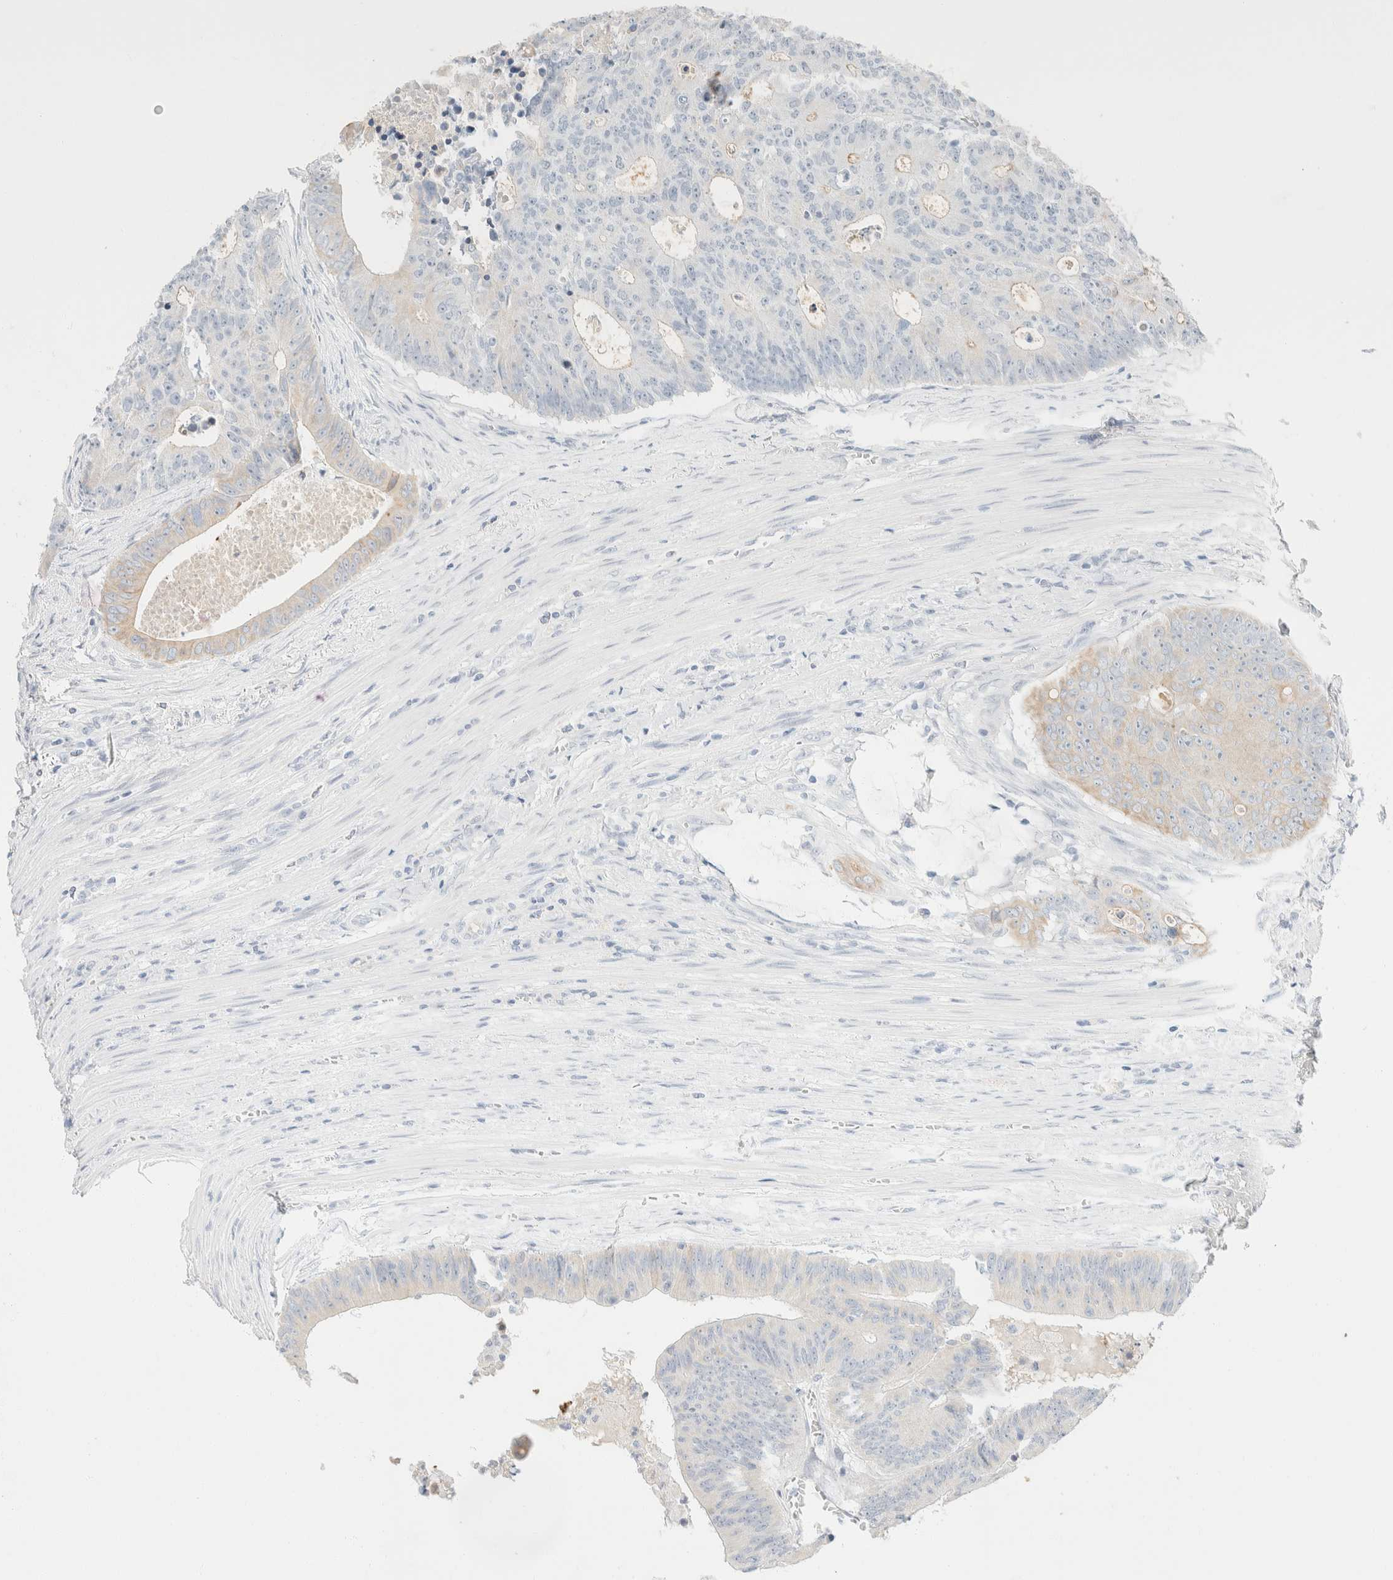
{"staining": {"intensity": "negative", "quantity": "none", "location": "none"}, "tissue": "colorectal cancer", "cell_type": "Tumor cells", "image_type": "cancer", "snomed": [{"axis": "morphology", "description": "Adenocarcinoma, NOS"}, {"axis": "topography", "description": "Colon"}], "caption": "The IHC histopathology image has no significant positivity in tumor cells of adenocarcinoma (colorectal) tissue. Nuclei are stained in blue.", "gene": "KRT20", "patient": {"sex": "male", "age": 87}}